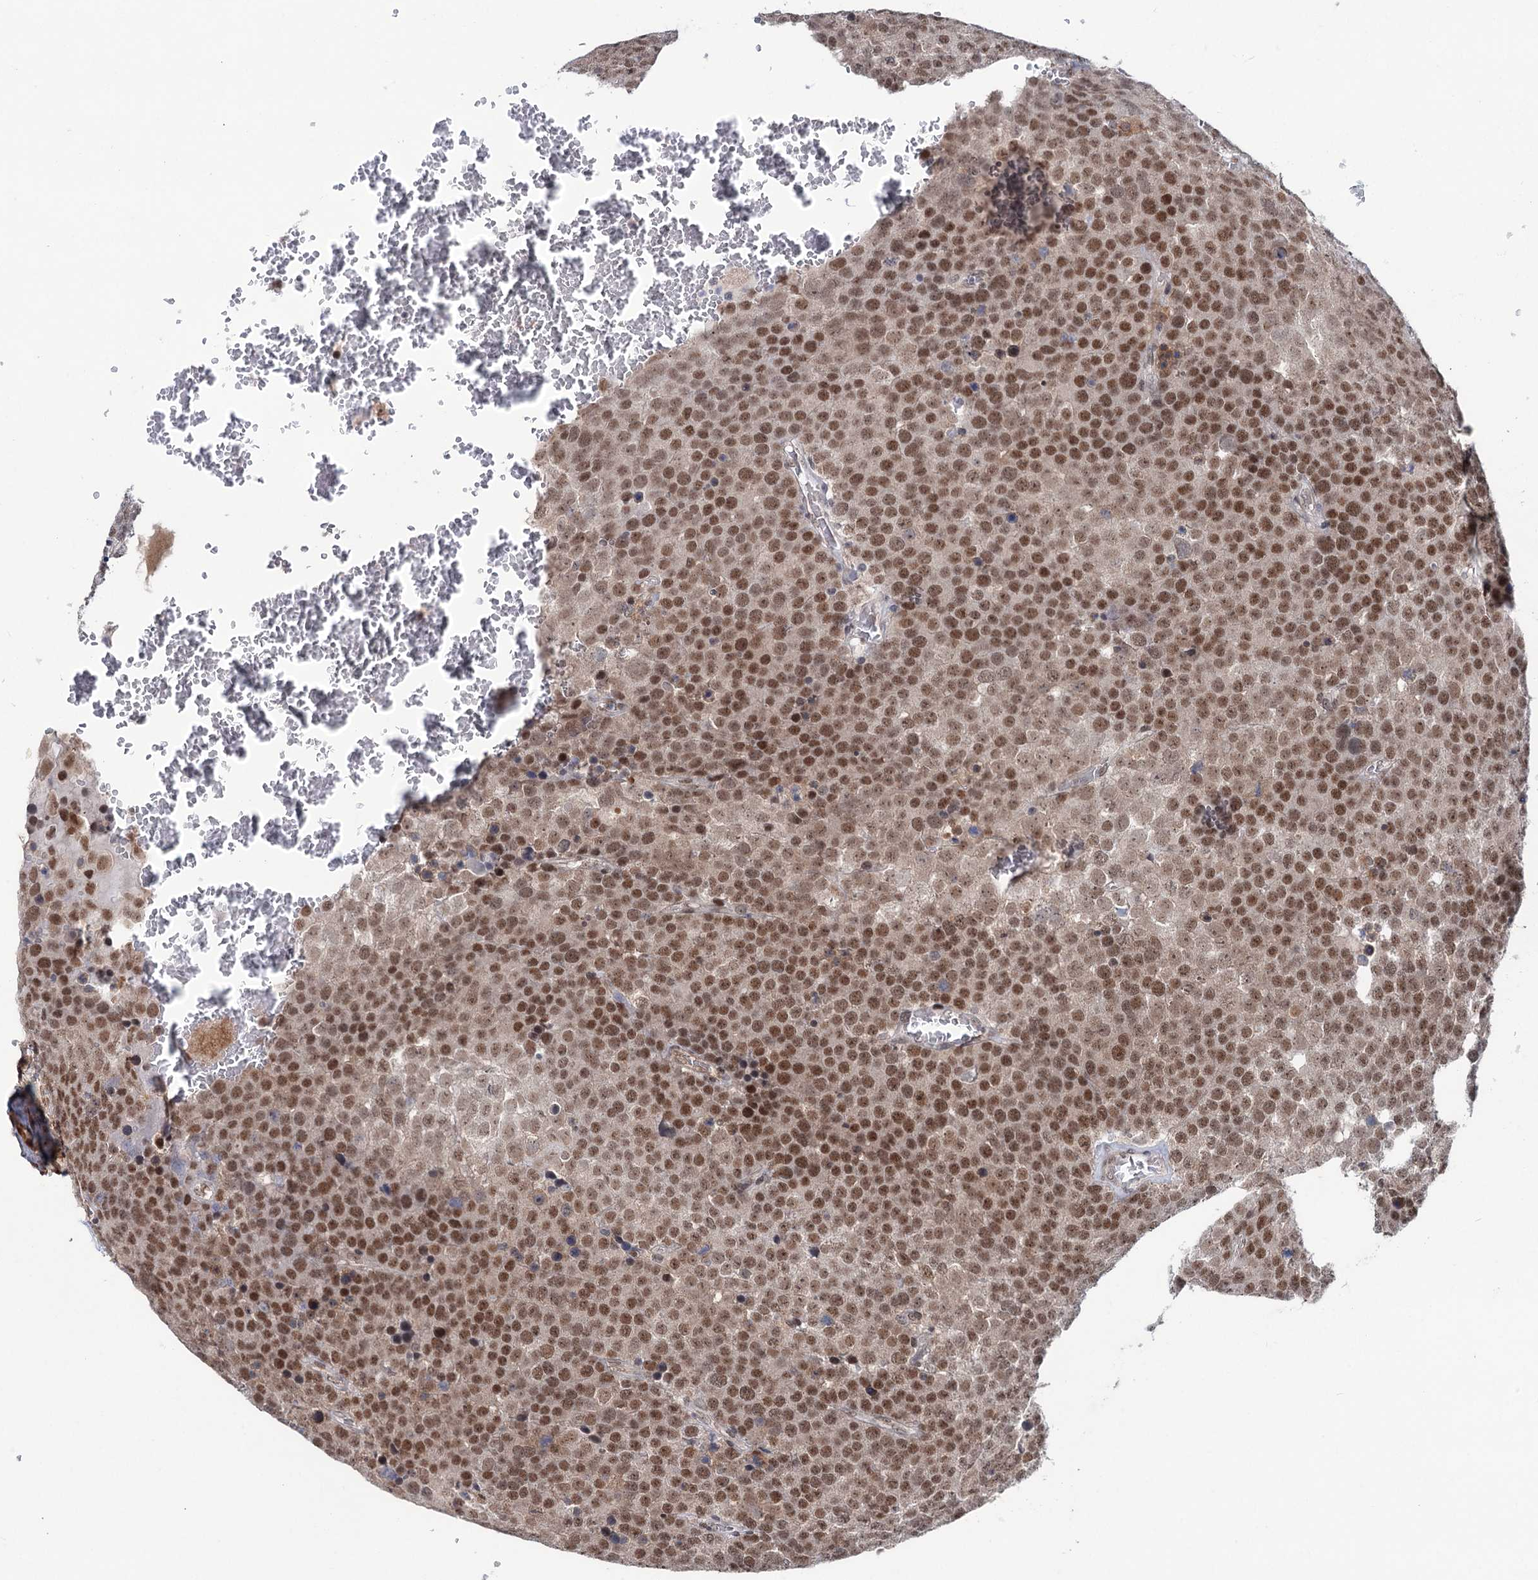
{"staining": {"intensity": "moderate", "quantity": ">75%", "location": "nuclear"}, "tissue": "testis cancer", "cell_type": "Tumor cells", "image_type": "cancer", "snomed": [{"axis": "morphology", "description": "Seminoma, NOS"}, {"axis": "topography", "description": "Testis"}], "caption": "About >75% of tumor cells in testis cancer (seminoma) display moderate nuclear protein positivity as visualized by brown immunohistochemical staining.", "gene": "FAM53A", "patient": {"sex": "male", "age": 71}}